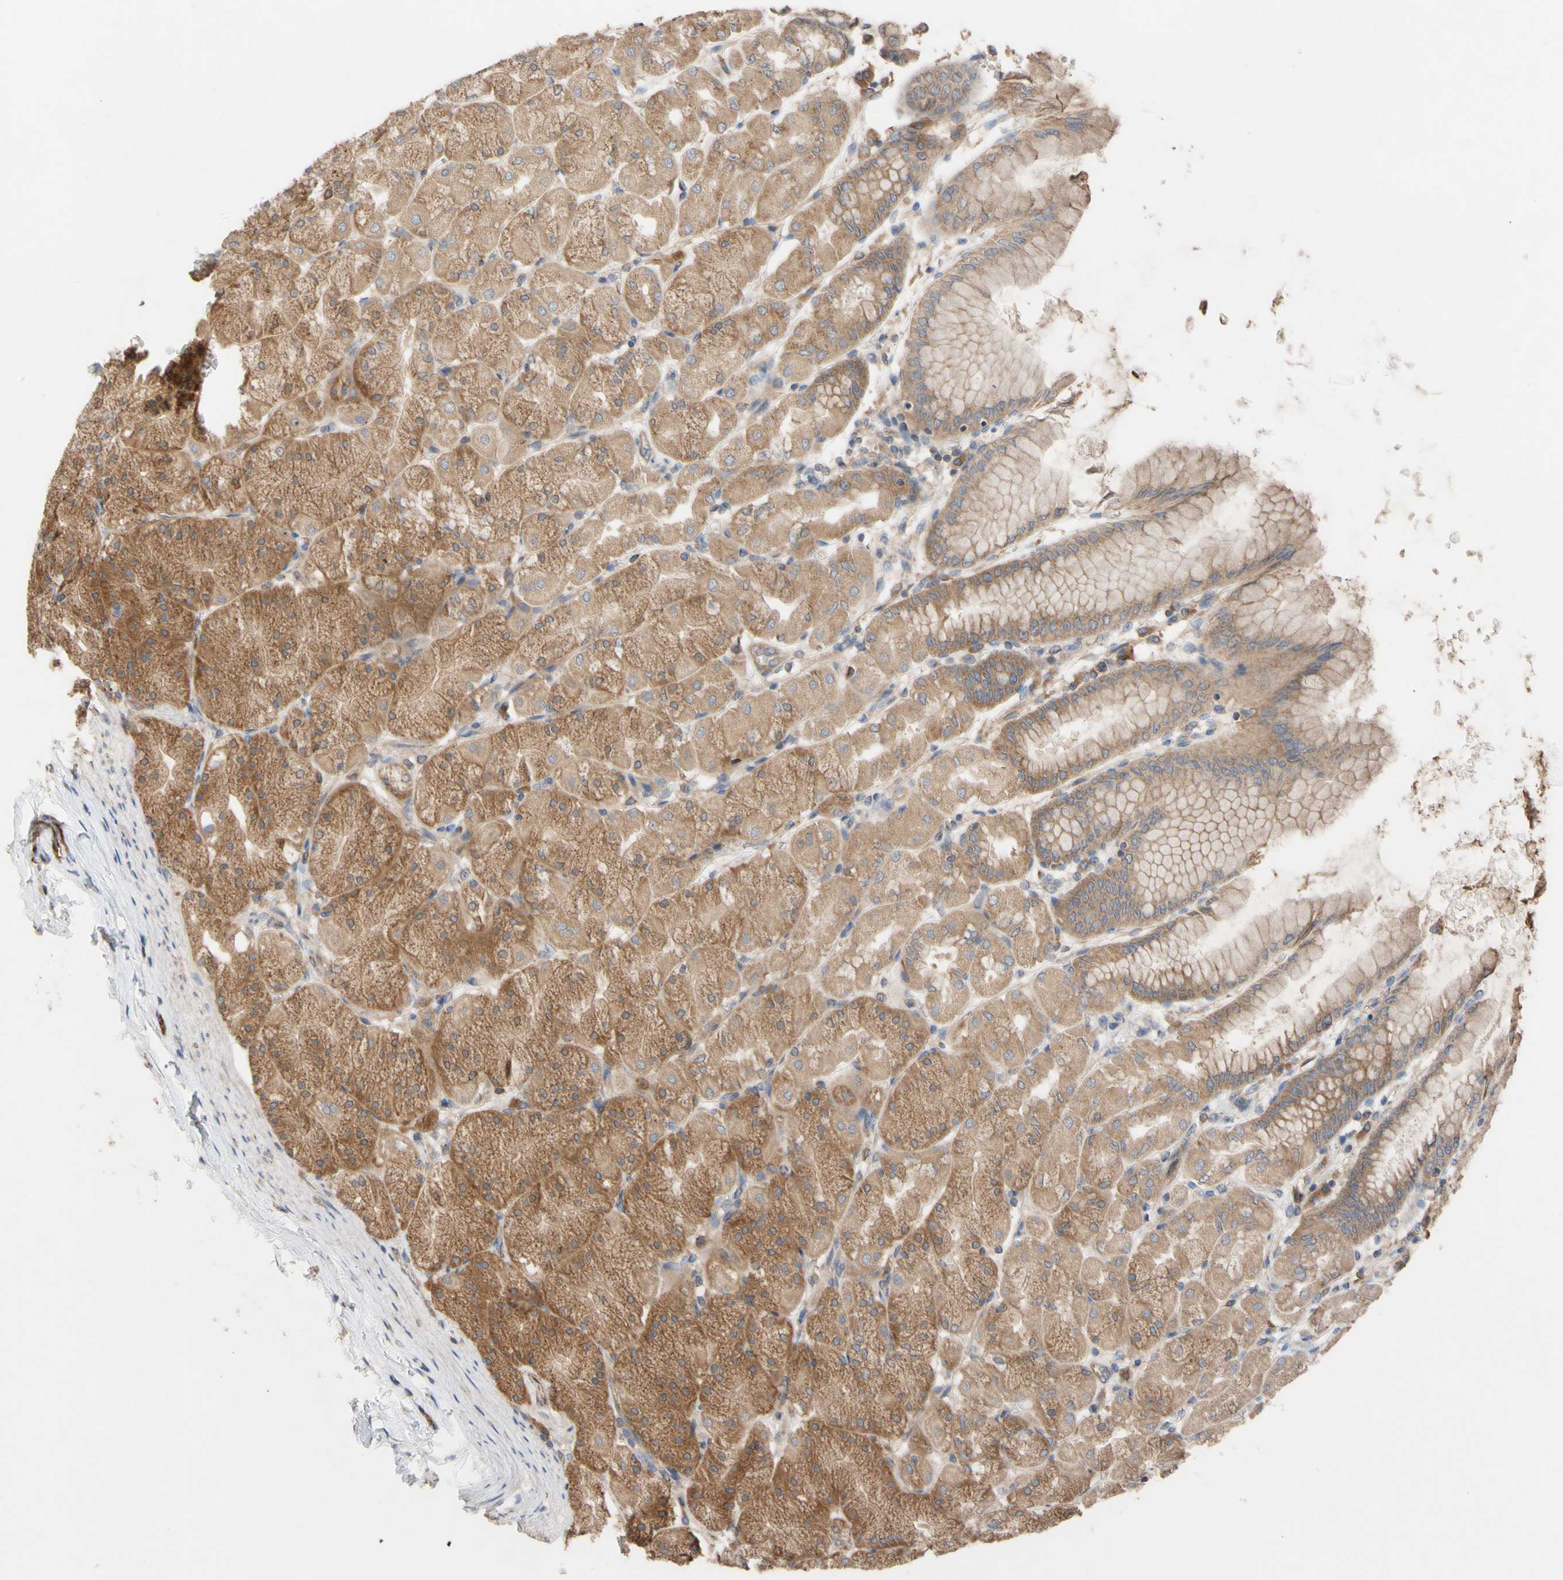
{"staining": {"intensity": "moderate", "quantity": ">75%", "location": "cytoplasmic/membranous"}, "tissue": "stomach", "cell_type": "Glandular cells", "image_type": "normal", "snomed": [{"axis": "morphology", "description": "Normal tissue, NOS"}, {"axis": "topography", "description": "Stomach, upper"}], "caption": "The micrograph exhibits staining of benign stomach, revealing moderate cytoplasmic/membranous protein expression (brown color) within glandular cells. Ihc stains the protein in brown and the nuclei are stained blue.", "gene": "EIF2S3", "patient": {"sex": "female", "age": 56}}